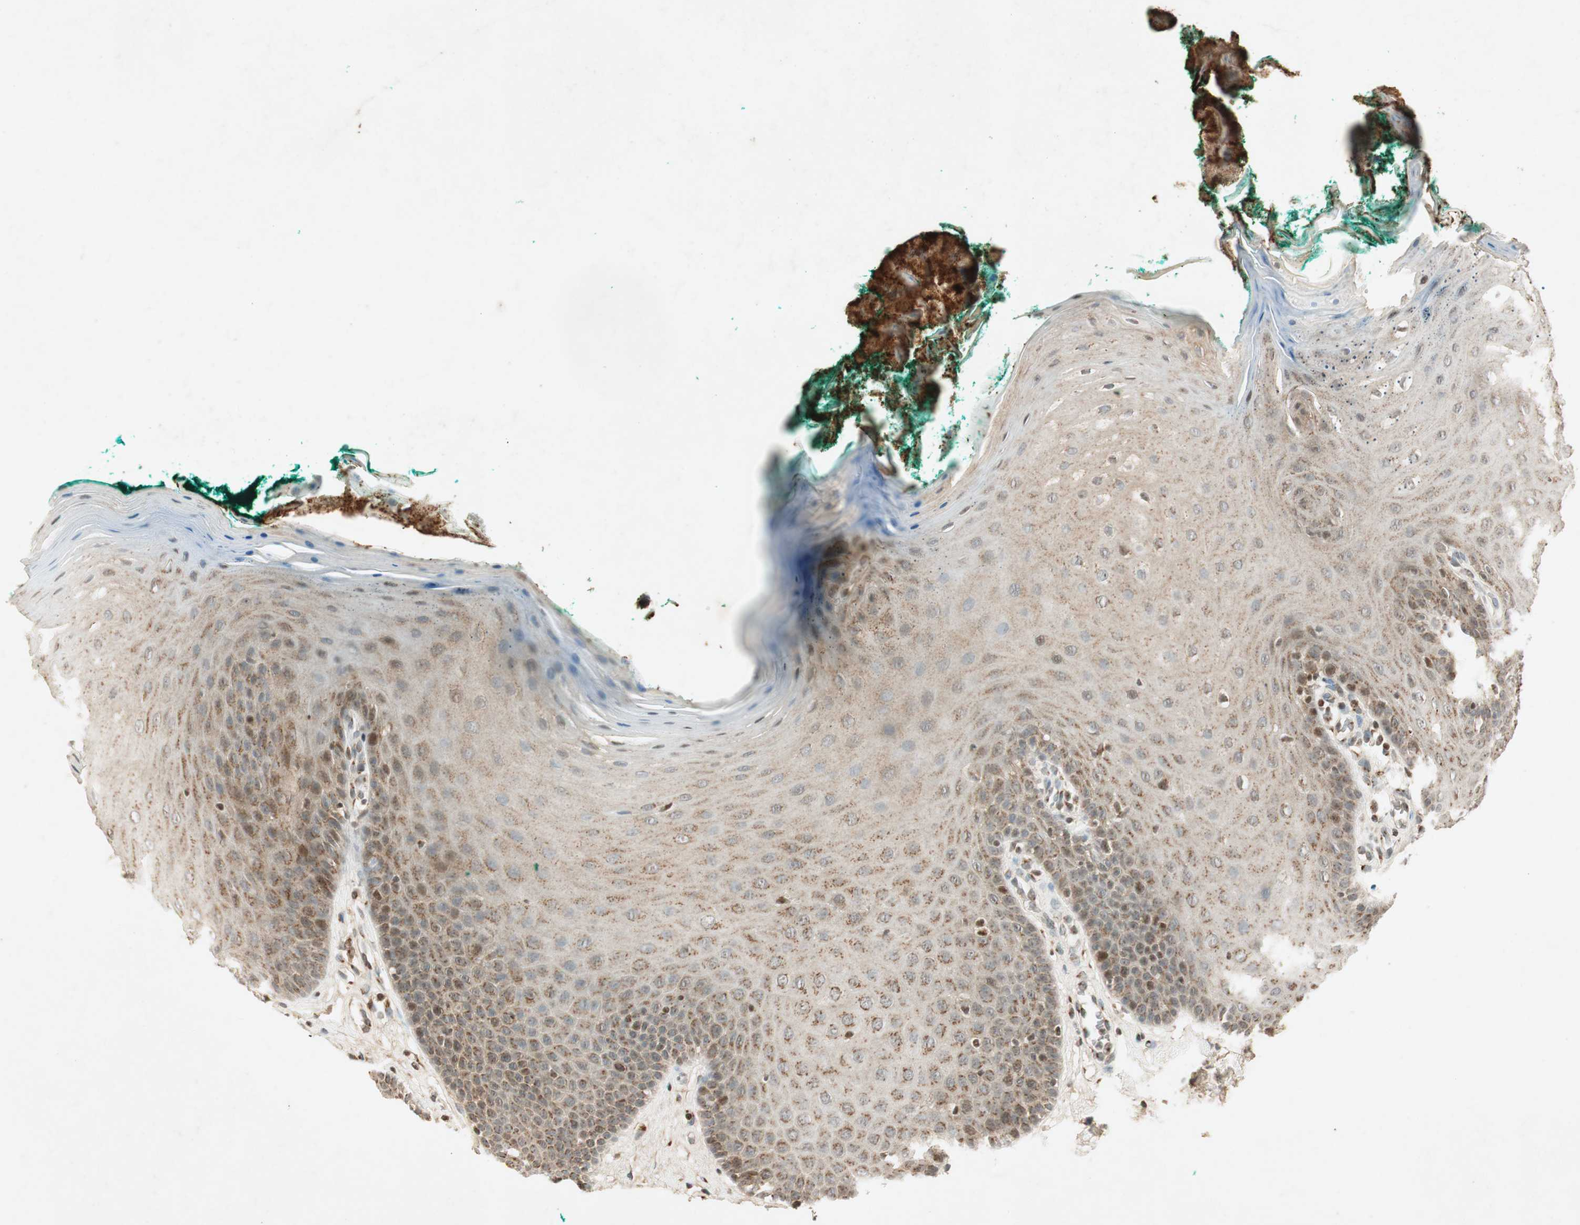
{"staining": {"intensity": "moderate", "quantity": ">75%", "location": "cytoplasmic/membranous"}, "tissue": "oral mucosa", "cell_type": "Squamous epithelial cells", "image_type": "normal", "snomed": [{"axis": "morphology", "description": "Normal tissue, NOS"}, {"axis": "topography", "description": "Skeletal muscle"}, {"axis": "topography", "description": "Oral tissue"}], "caption": "A brown stain shows moderate cytoplasmic/membranous positivity of a protein in squamous epithelial cells of unremarkable oral mucosa.", "gene": "NEO1", "patient": {"sex": "male", "age": 58}}